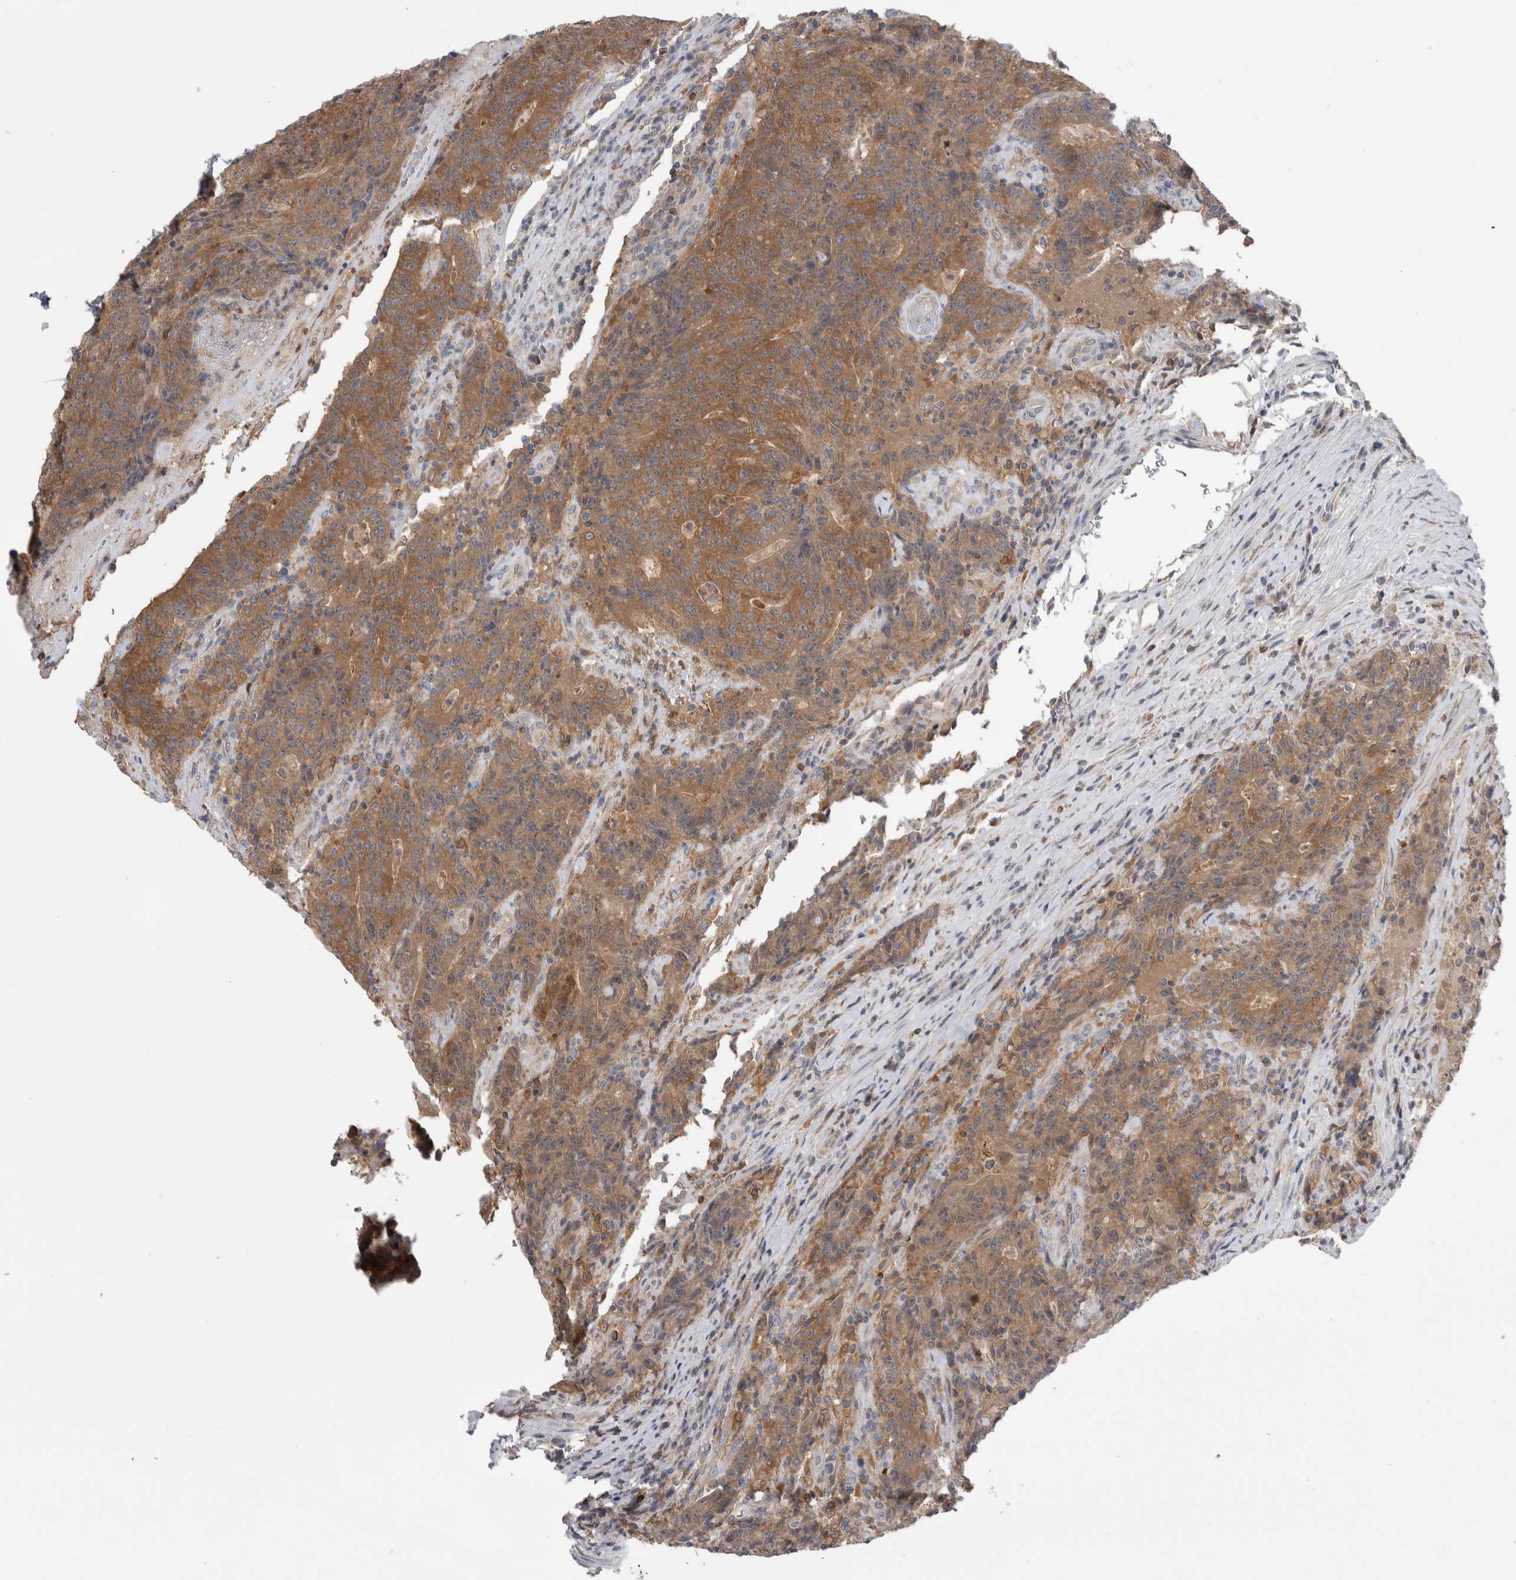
{"staining": {"intensity": "moderate", "quantity": ">75%", "location": "cytoplasmic/membranous"}, "tissue": "colorectal cancer", "cell_type": "Tumor cells", "image_type": "cancer", "snomed": [{"axis": "morphology", "description": "Normal tissue, NOS"}, {"axis": "morphology", "description": "Adenocarcinoma, NOS"}, {"axis": "topography", "description": "Colon"}], "caption": "The immunohistochemical stain labels moderate cytoplasmic/membranous positivity in tumor cells of adenocarcinoma (colorectal) tissue. (Brightfield microscopy of DAB IHC at high magnification).", "gene": "HTATIP2", "patient": {"sex": "female", "age": 75}}